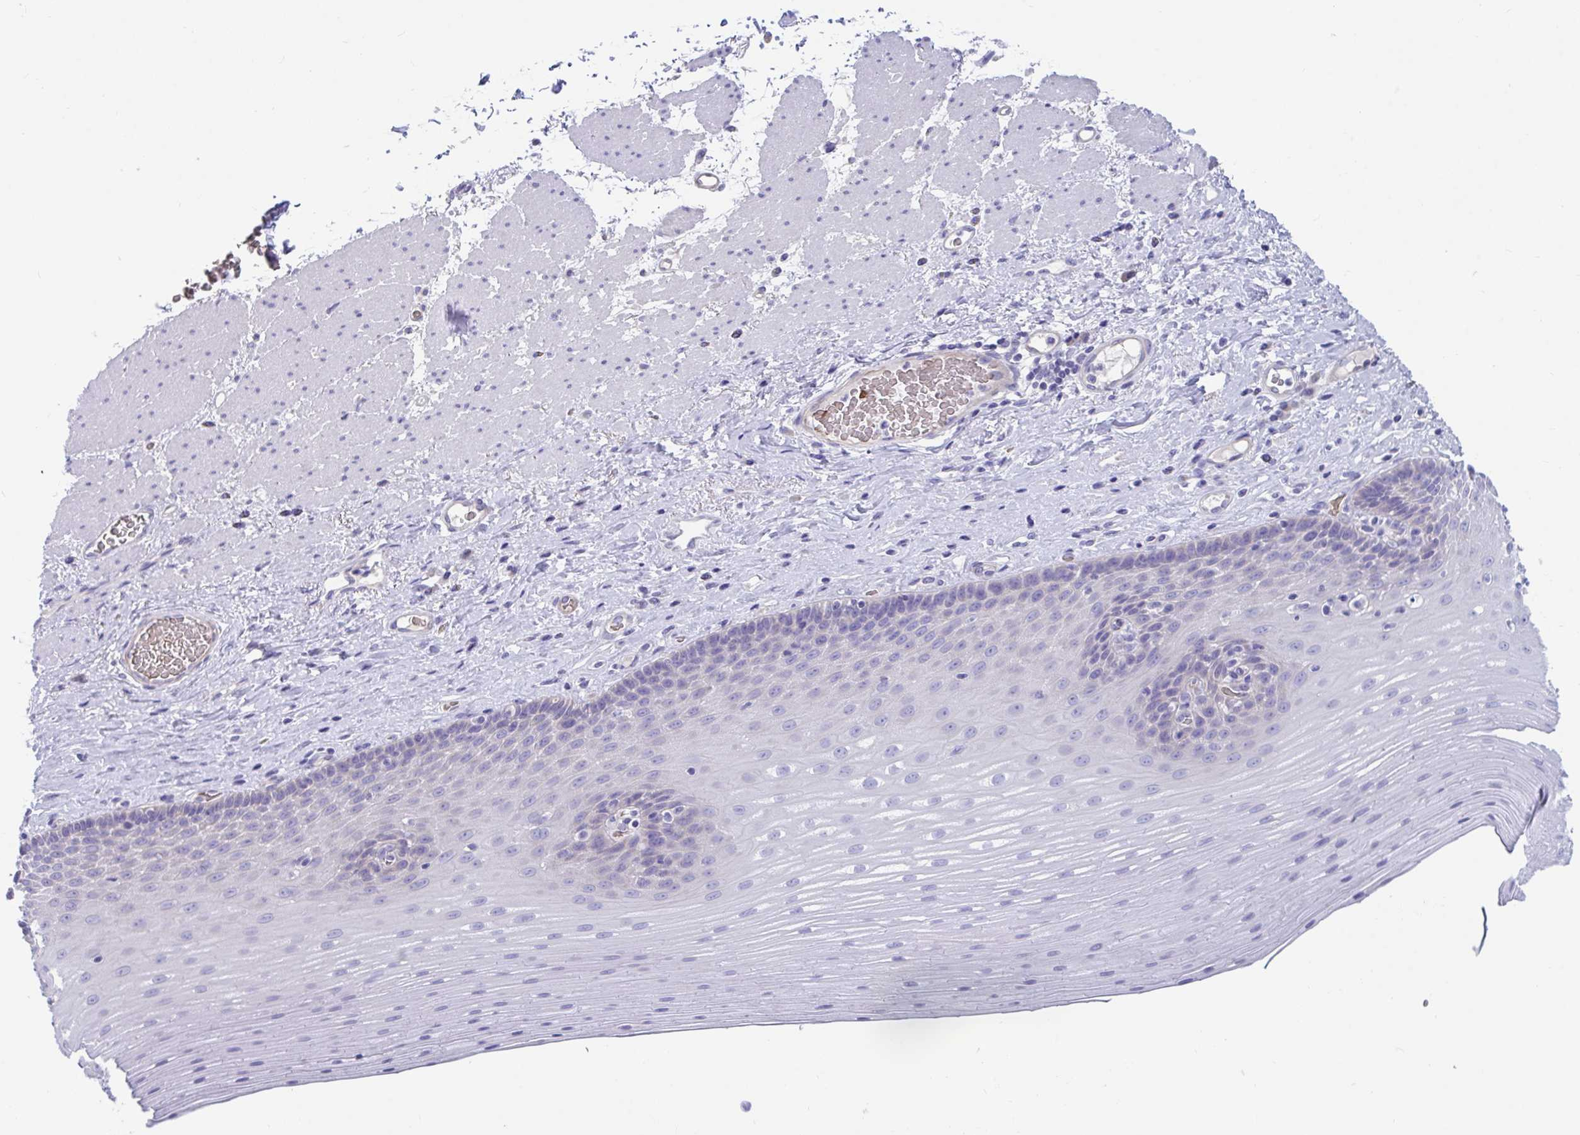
{"staining": {"intensity": "negative", "quantity": "none", "location": "none"}, "tissue": "esophagus", "cell_type": "Squamous epithelial cells", "image_type": "normal", "snomed": [{"axis": "morphology", "description": "Normal tissue, NOS"}, {"axis": "topography", "description": "Esophagus"}], "caption": "High magnification brightfield microscopy of unremarkable esophagus stained with DAB (brown) and counterstained with hematoxylin (blue): squamous epithelial cells show no significant expression. (DAB (3,3'-diaminobenzidine) immunohistochemistry visualized using brightfield microscopy, high magnification).", "gene": "TTC30A", "patient": {"sex": "male", "age": 62}}